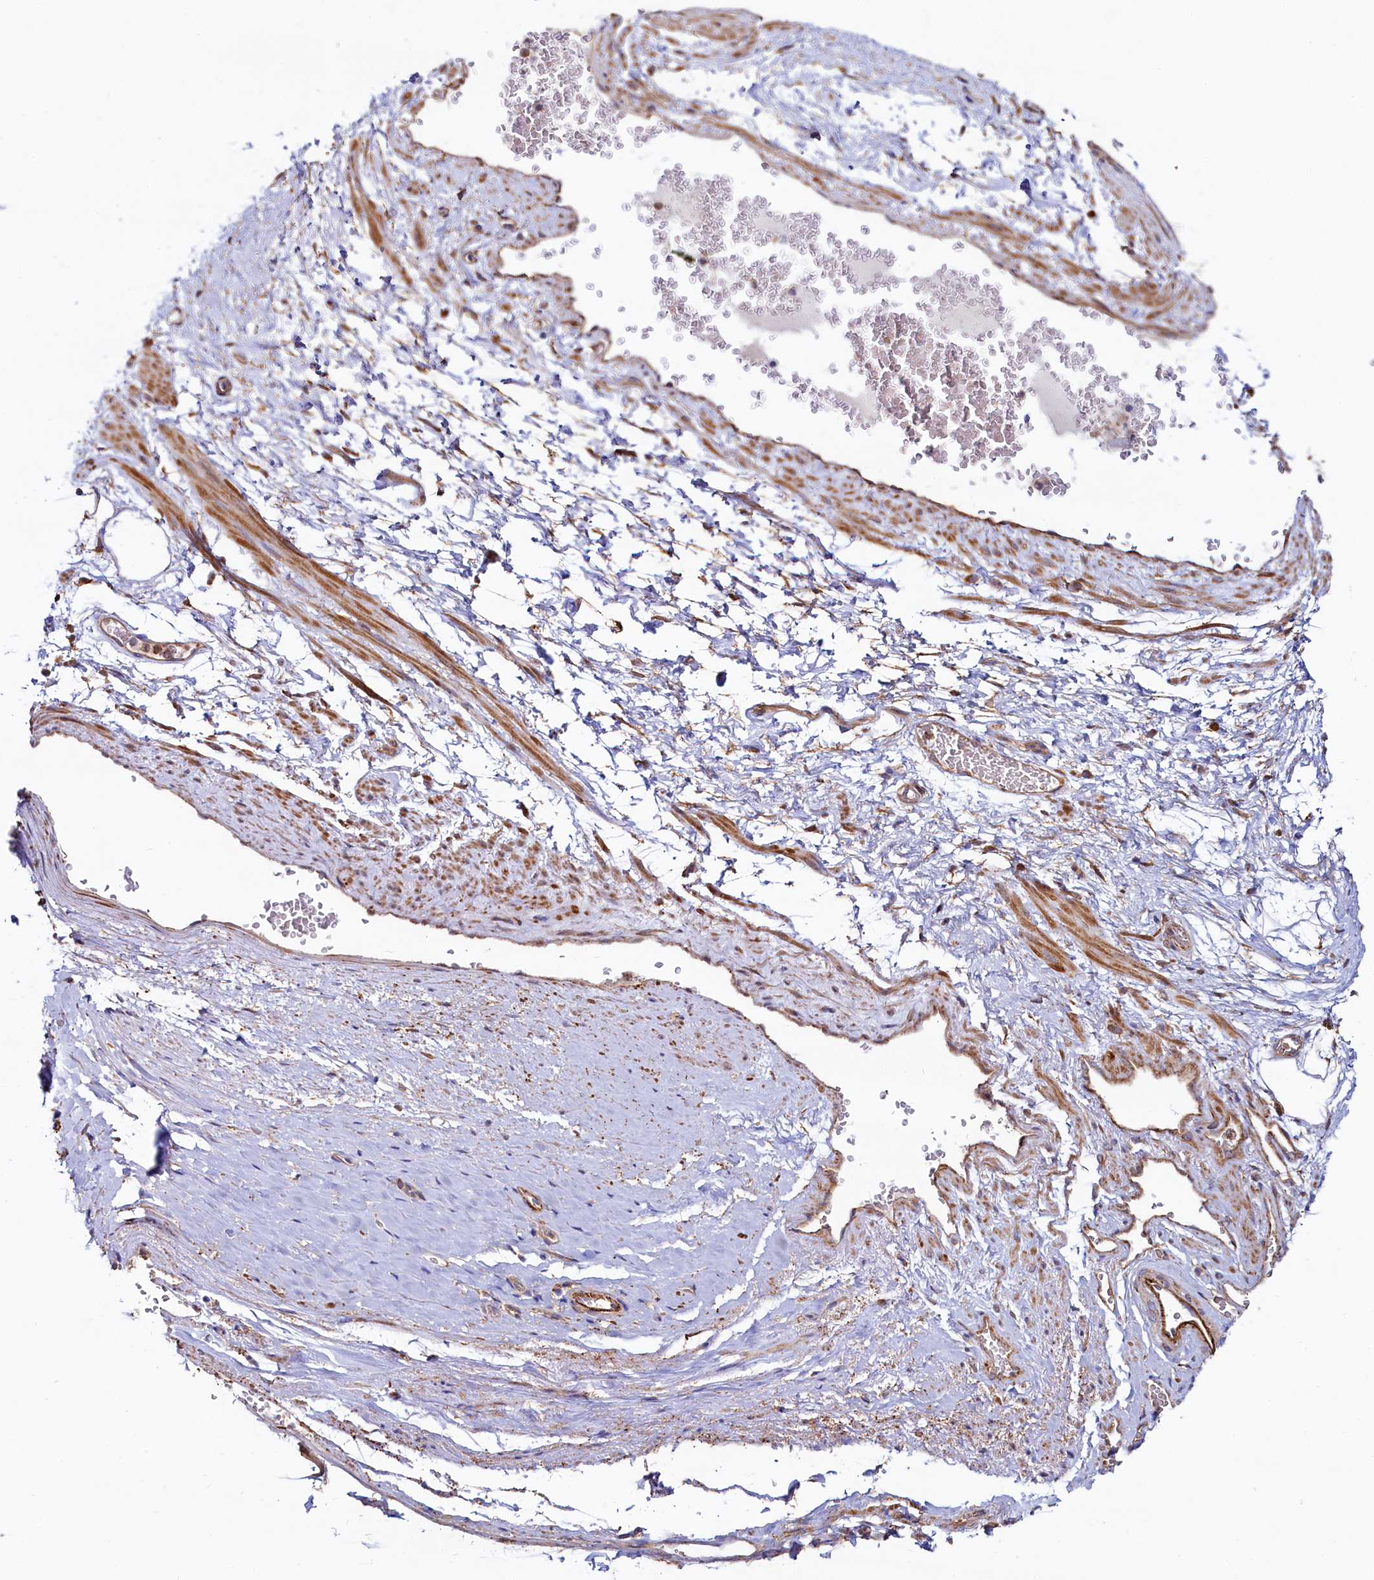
{"staining": {"intensity": "weak", "quantity": "25%-75%", "location": "cytoplasmic/membranous"}, "tissue": "adipose tissue", "cell_type": "Adipocytes", "image_type": "normal", "snomed": [{"axis": "morphology", "description": "Normal tissue, NOS"}, {"axis": "morphology", "description": "Adenocarcinoma, Low grade"}, {"axis": "topography", "description": "Prostate"}, {"axis": "topography", "description": "Peripheral nerve tissue"}], "caption": "Protein expression by IHC displays weak cytoplasmic/membranous positivity in about 25%-75% of adipocytes in normal adipose tissue. Nuclei are stained in blue.", "gene": "ASTE1", "patient": {"sex": "male", "age": 63}}